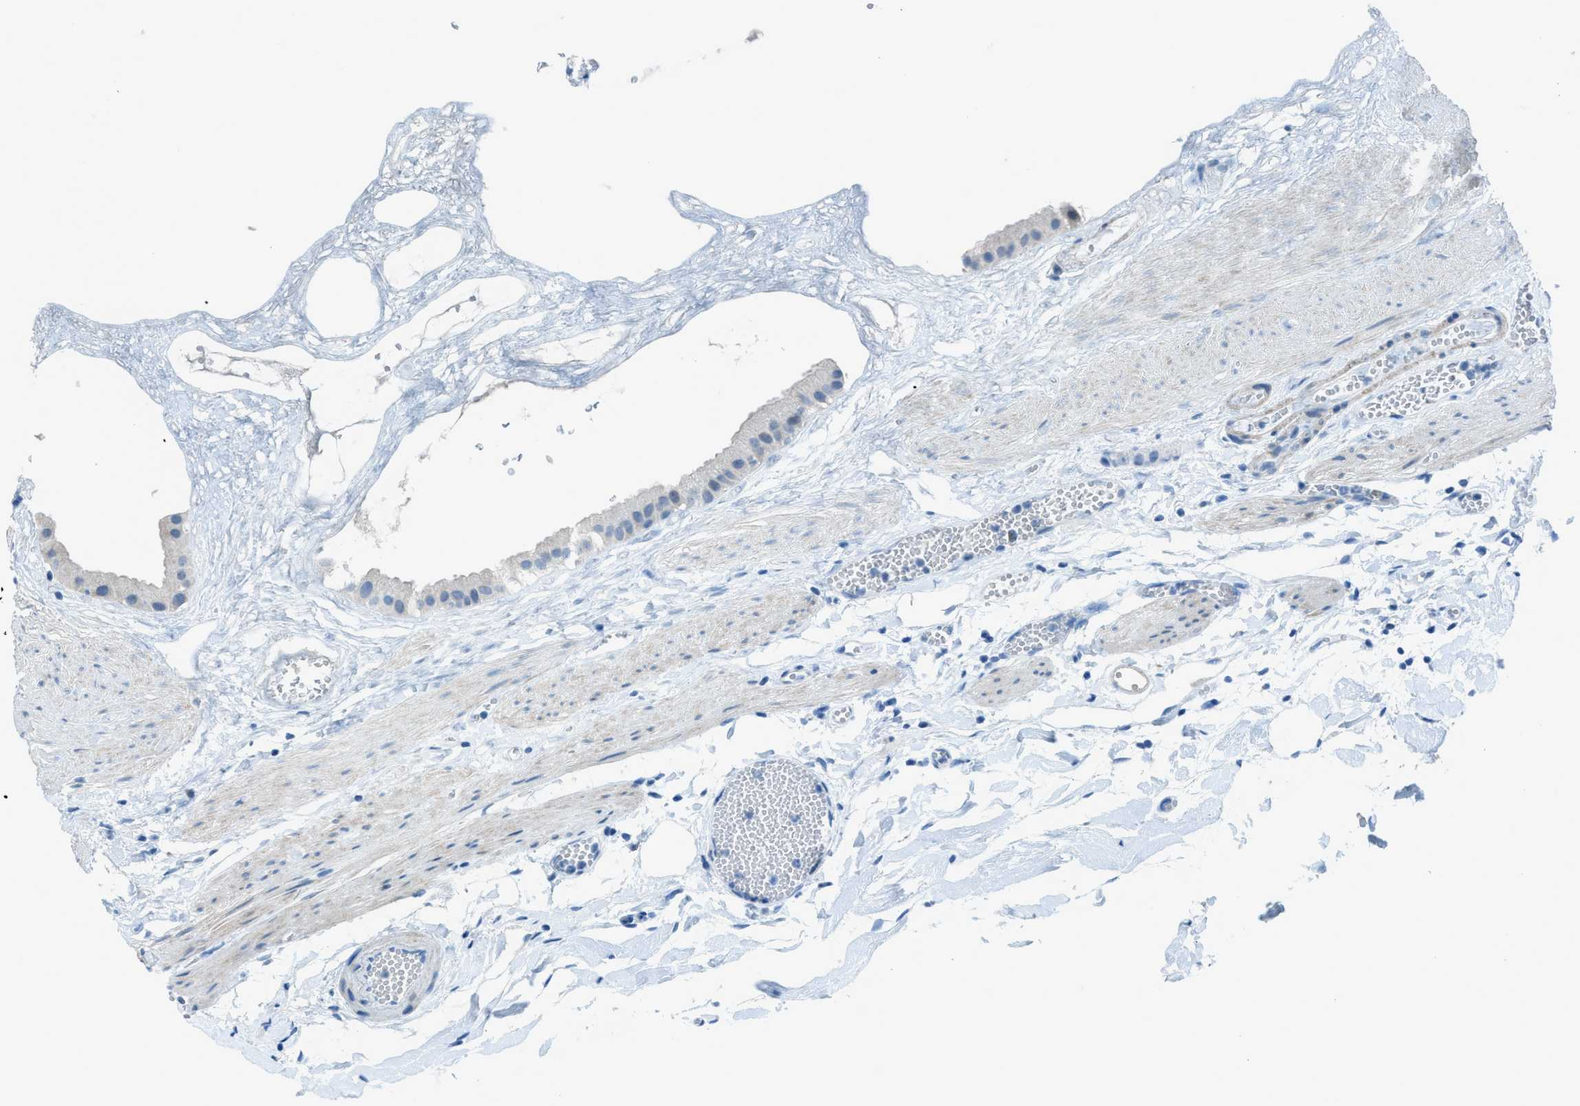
{"staining": {"intensity": "weak", "quantity": "25%-75%", "location": "cytoplasmic/membranous"}, "tissue": "gallbladder", "cell_type": "Glandular cells", "image_type": "normal", "snomed": [{"axis": "morphology", "description": "Normal tissue, NOS"}, {"axis": "topography", "description": "Gallbladder"}], "caption": "Immunohistochemical staining of normal human gallbladder shows 25%-75% levels of weak cytoplasmic/membranous protein expression in about 25%-75% of glandular cells.", "gene": "ACAN", "patient": {"sex": "female", "age": 64}}